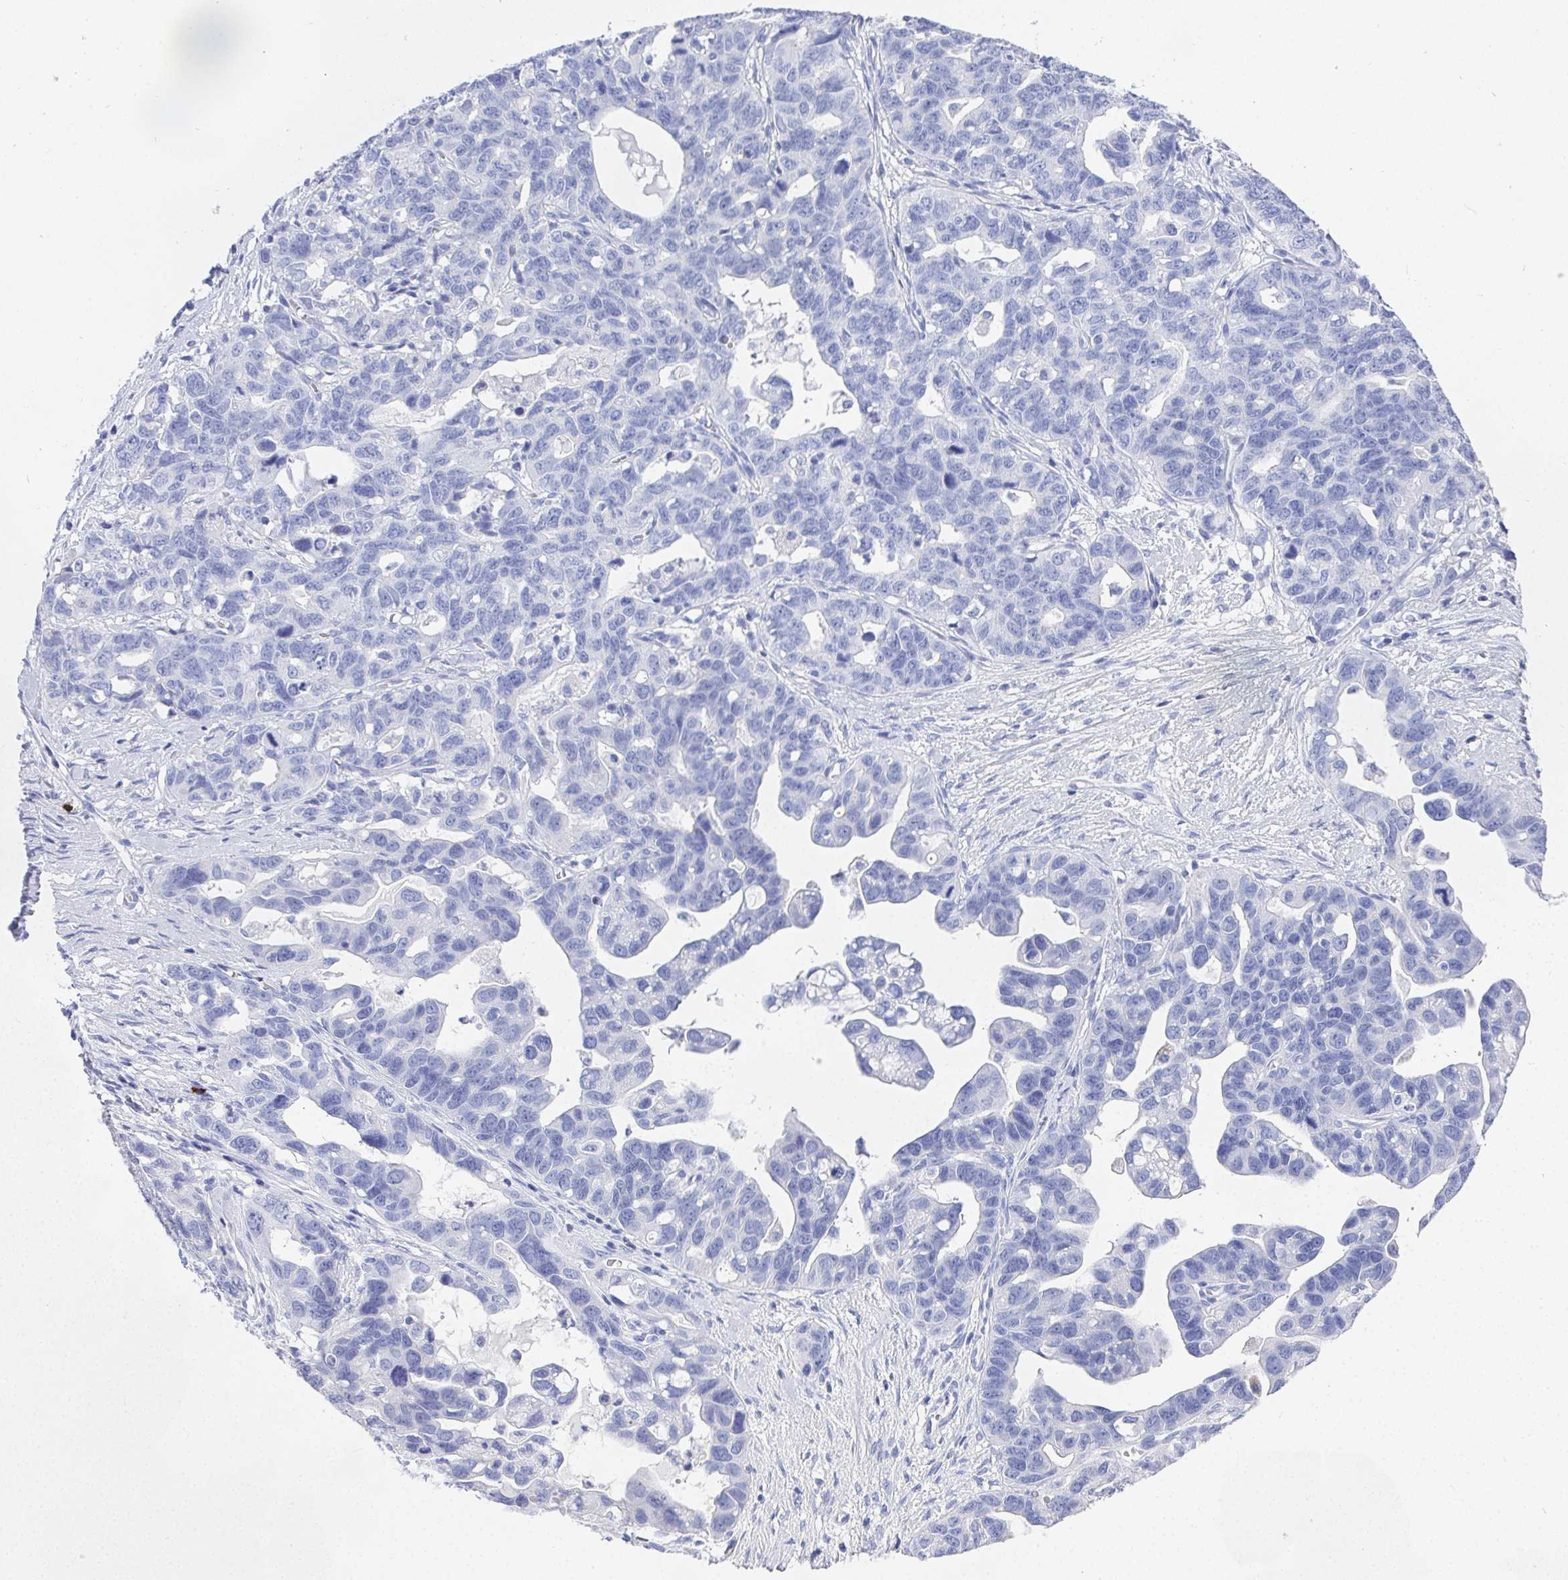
{"staining": {"intensity": "negative", "quantity": "none", "location": "none"}, "tissue": "ovarian cancer", "cell_type": "Tumor cells", "image_type": "cancer", "snomed": [{"axis": "morphology", "description": "Cystadenocarcinoma, serous, NOS"}, {"axis": "topography", "description": "Ovary"}], "caption": "This image is of ovarian serous cystadenocarcinoma stained with immunohistochemistry to label a protein in brown with the nuclei are counter-stained blue. There is no positivity in tumor cells. The staining was performed using DAB to visualize the protein expression in brown, while the nuclei were stained in blue with hematoxylin (Magnification: 20x).", "gene": "GRIA1", "patient": {"sex": "female", "age": 69}}